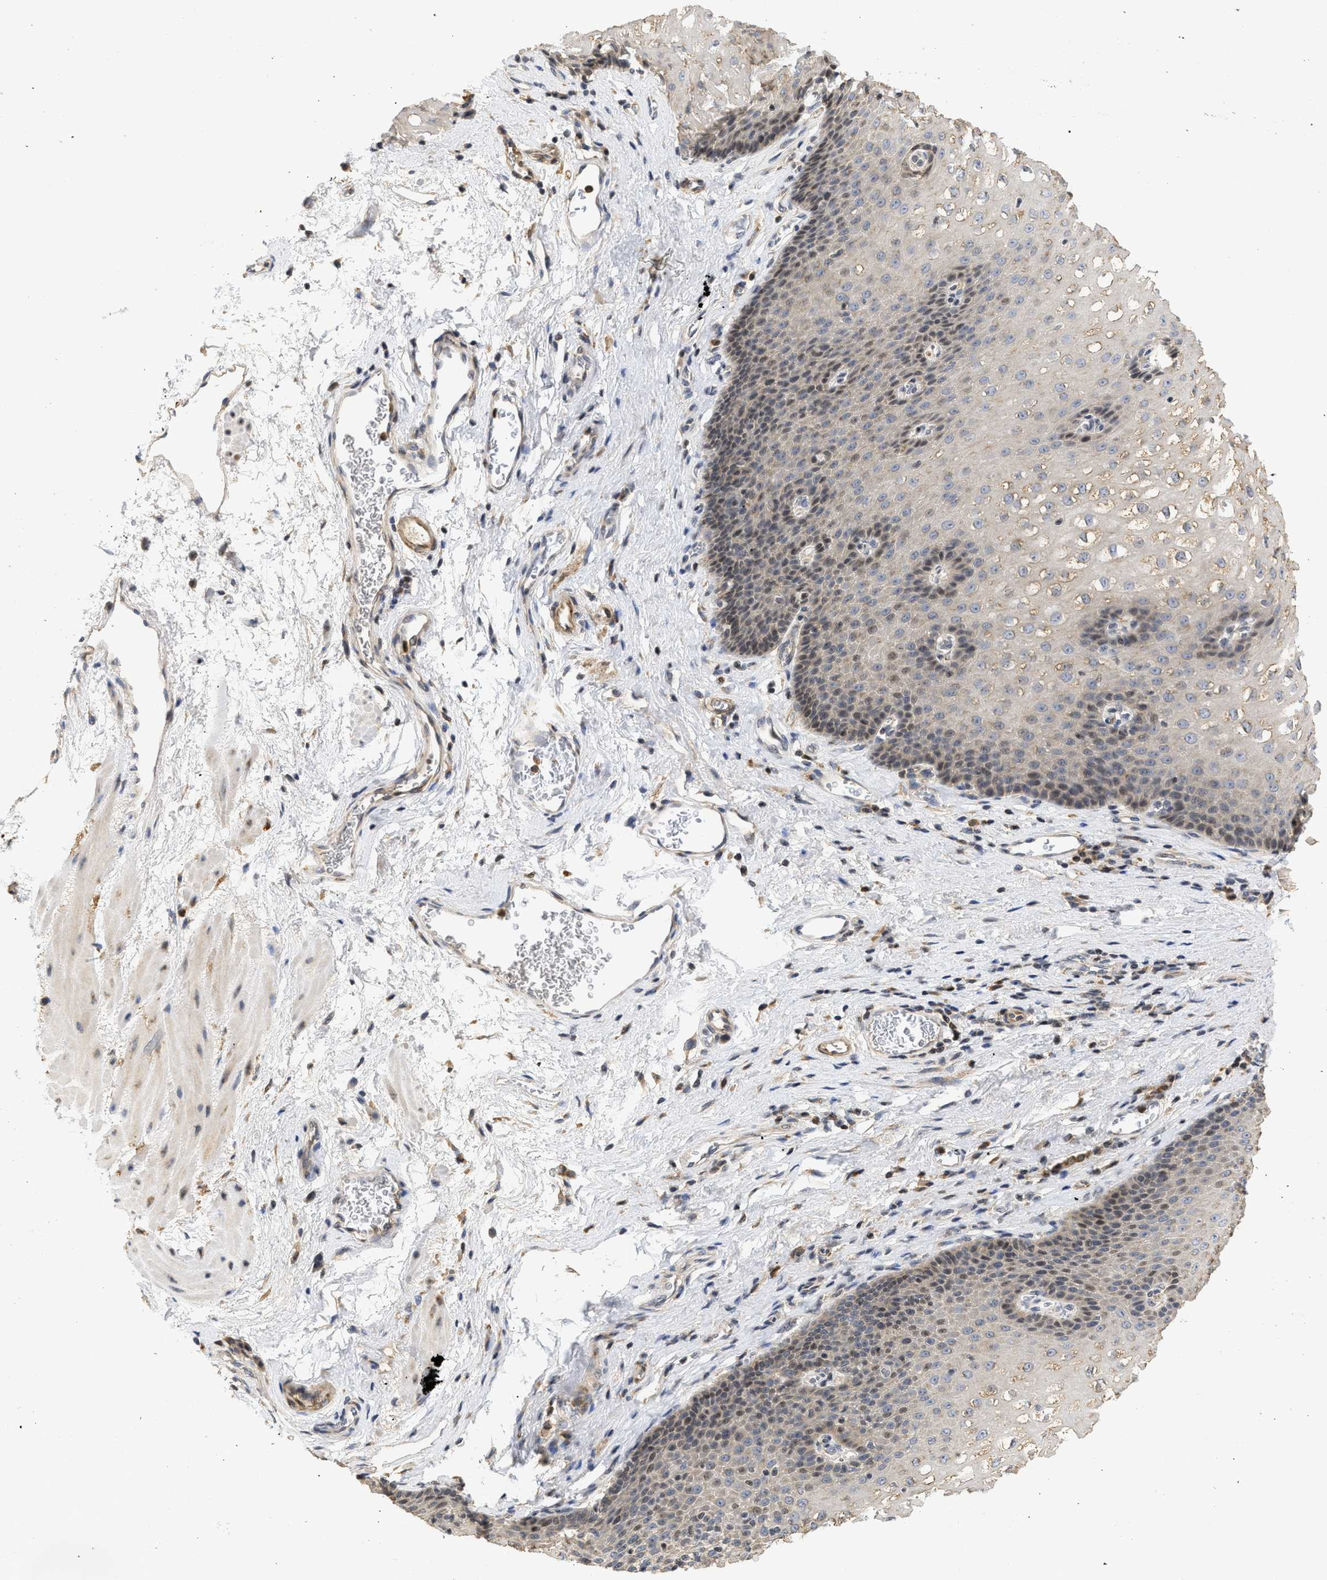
{"staining": {"intensity": "weak", "quantity": "<25%", "location": "cytoplasmic/membranous"}, "tissue": "esophagus", "cell_type": "Squamous epithelial cells", "image_type": "normal", "snomed": [{"axis": "morphology", "description": "Normal tissue, NOS"}, {"axis": "topography", "description": "Esophagus"}], "caption": "Photomicrograph shows no protein expression in squamous epithelial cells of unremarkable esophagus. Brightfield microscopy of immunohistochemistry (IHC) stained with DAB (brown) and hematoxylin (blue), captured at high magnification.", "gene": "ENSG00000142539", "patient": {"sex": "male", "age": 48}}